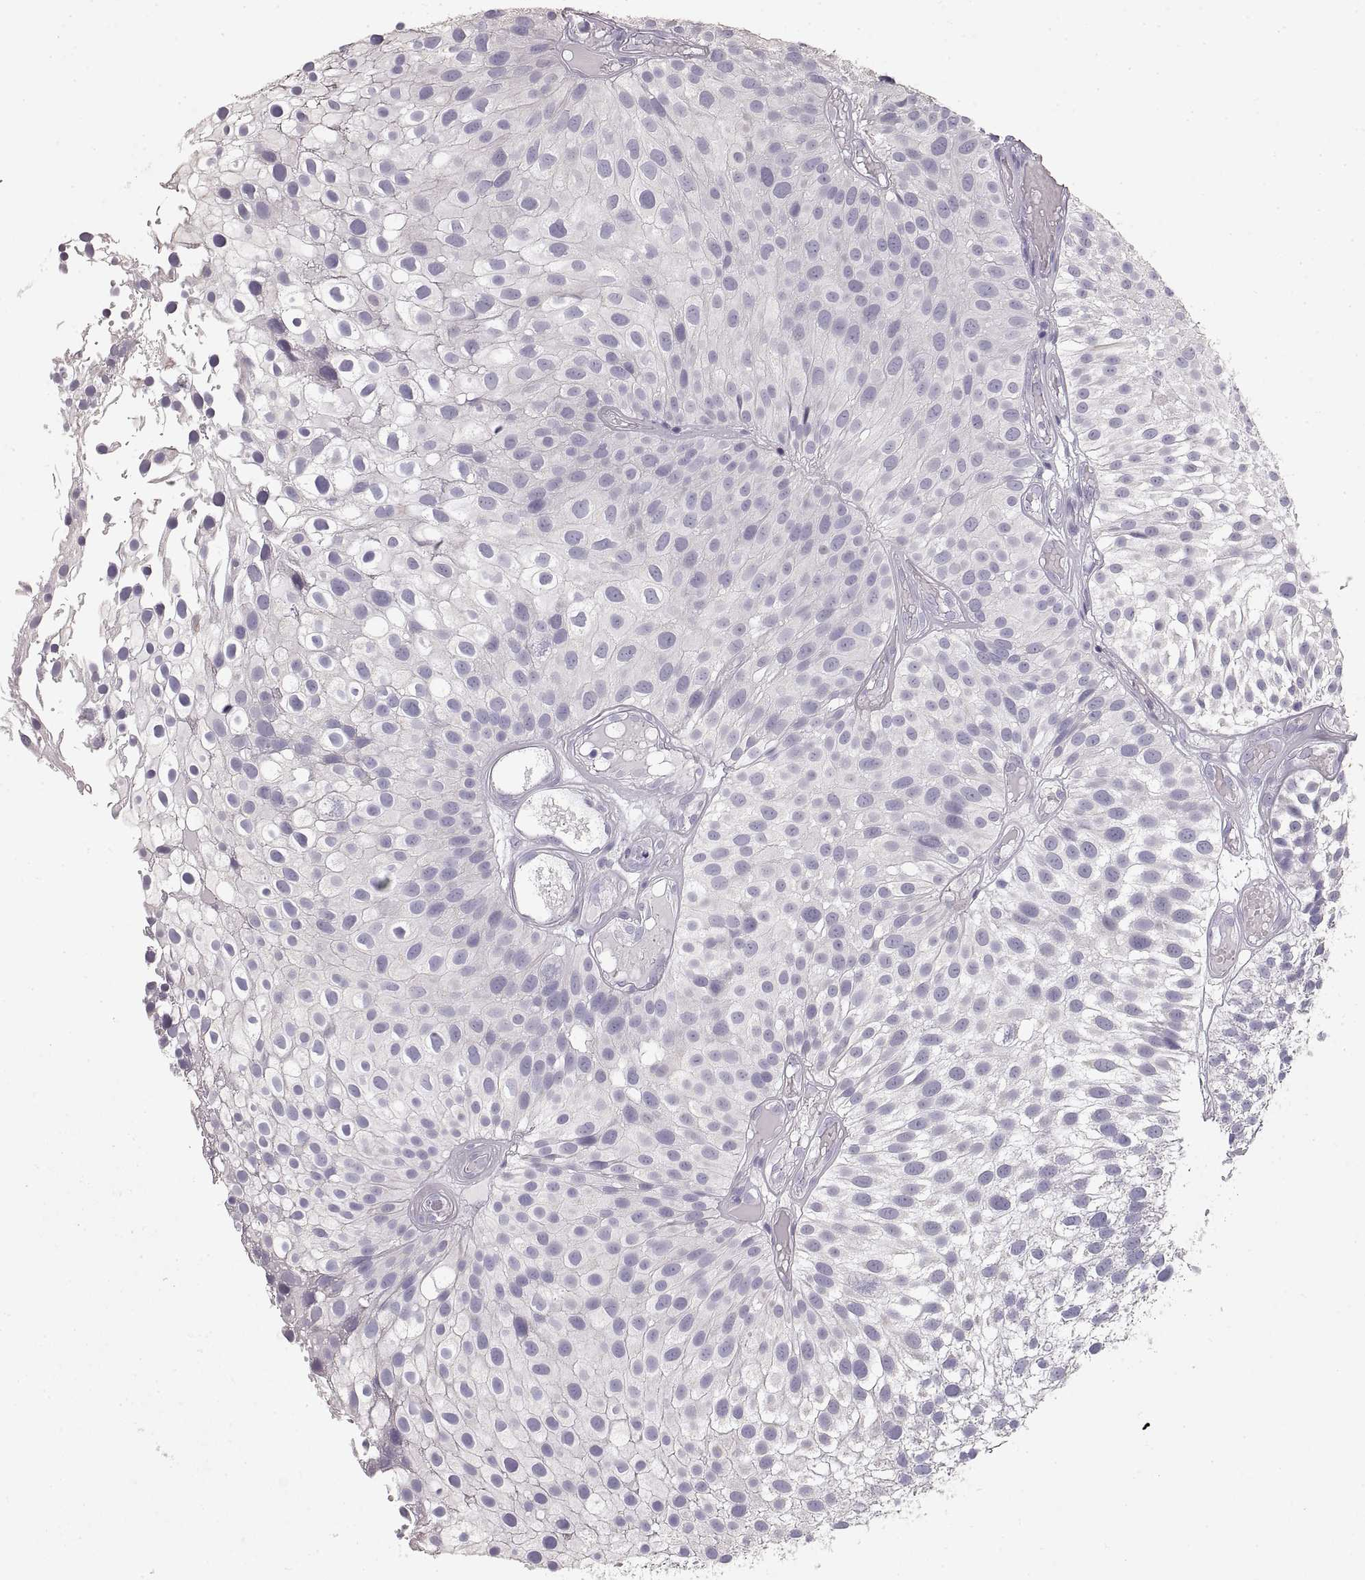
{"staining": {"intensity": "negative", "quantity": "none", "location": "none"}, "tissue": "urothelial cancer", "cell_type": "Tumor cells", "image_type": "cancer", "snomed": [{"axis": "morphology", "description": "Urothelial carcinoma, Low grade"}, {"axis": "topography", "description": "Urinary bladder"}], "caption": "The immunohistochemistry photomicrograph has no significant expression in tumor cells of urothelial cancer tissue. The staining is performed using DAB (3,3'-diaminobenzidine) brown chromogen with nuclei counter-stained in using hematoxylin.", "gene": "ZP3", "patient": {"sex": "male", "age": 79}}